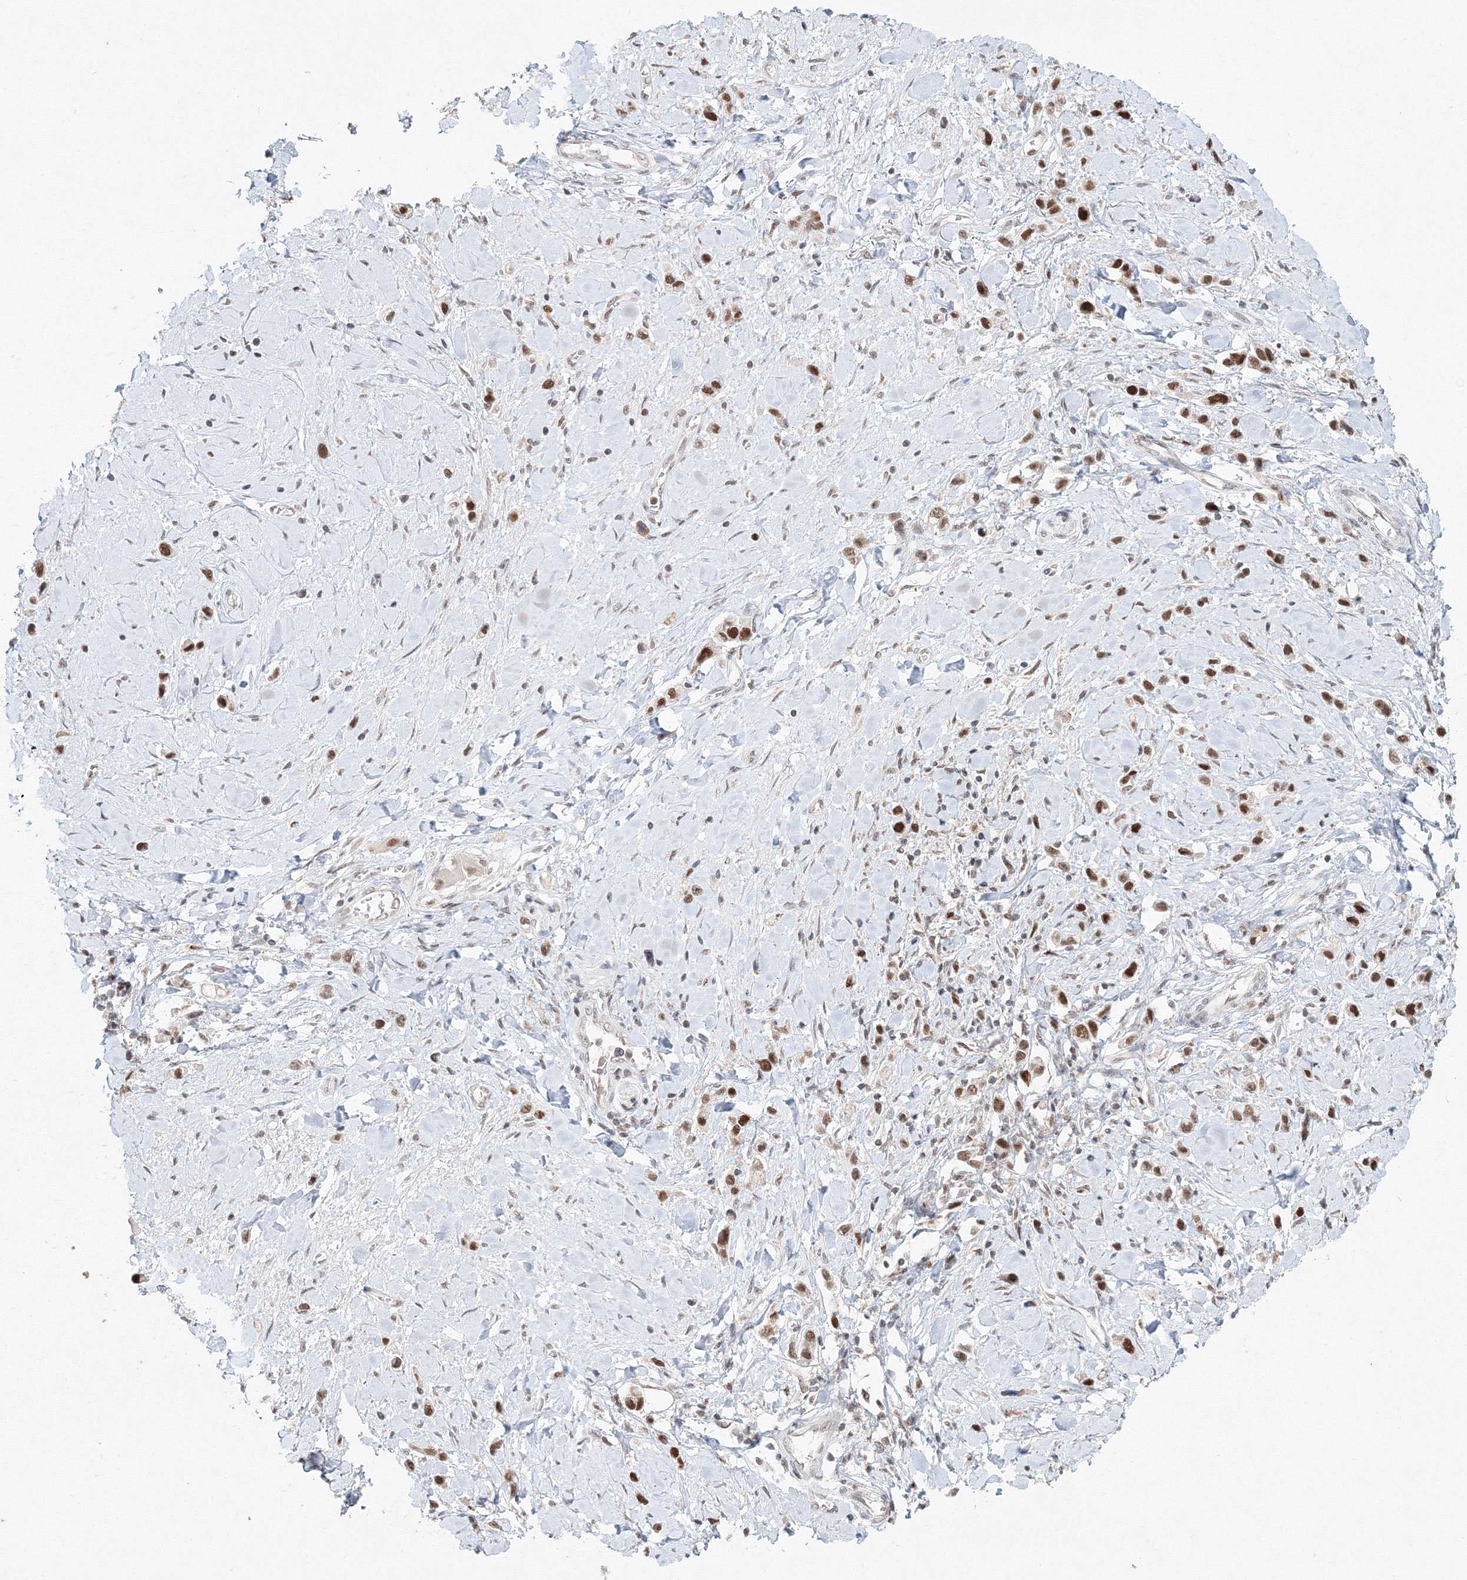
{"staining": {"intensity": "moderate", "quantity": ">75%", "location": "nuclear"}, "tissue": "stomach cancer", "cell_type": "Tumor cells", "image_type": "cancer", "snomed": [{"axis": "morphology", "description": "Normal tissue, NOS"}, {"axis": "morphology", "description": "Adenocarcinoma, NOS"}, {"axis": "topography", "description": "Stomach, upper"}, {"axis": "topography", "description": "Stomach"}], "caption": "Immunohistochemical staining of human adenocarcinoma (stomach) reveals moderate nuclear protein positivity in approximately >75% of tumor cells.", "gene": "IWS1", "patient": {"sex": "female", "age": 65}}